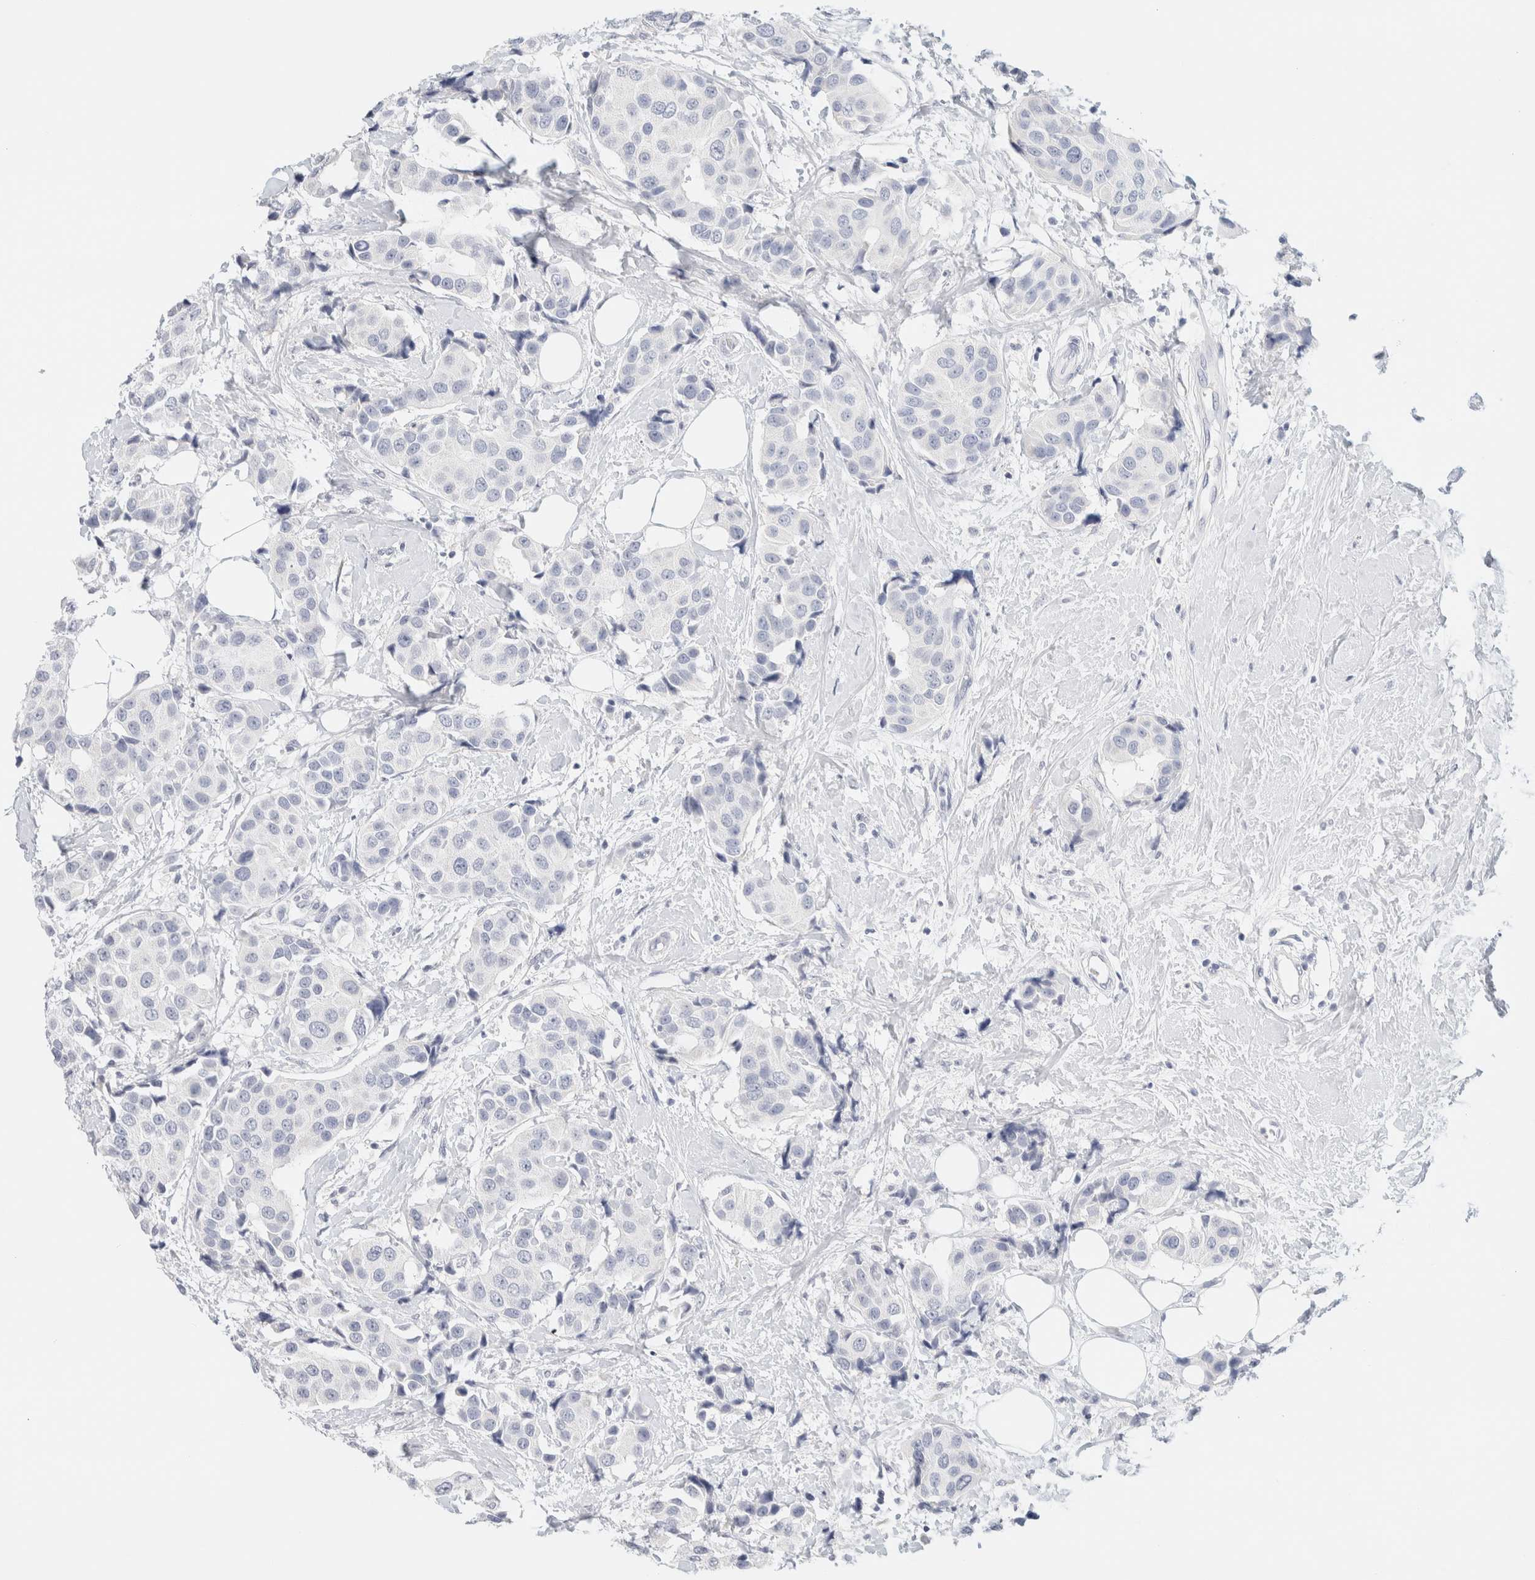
{"staining": {"intensity": "negative", "quantity": "none", "location": "none"}, "tissue": "breast cancer", "cell_type": "Tumor cells", "image_type": "cancer", "snomed": [{"axis": "morphology", "description": "Normal tissue, NOS"}, {"axis": "morphology", "description": "Duct carcinoma"}, {"axis": "topography", "description": "Breast"}], "caption": "The histopathology image demonstrates no significant staining in tumor cells of breast cancer. (Immunohistochemistry, brightfield microscopy, high magnification).", "gene": "NEFM", "patient": {"sex": "female", "age": 39}}